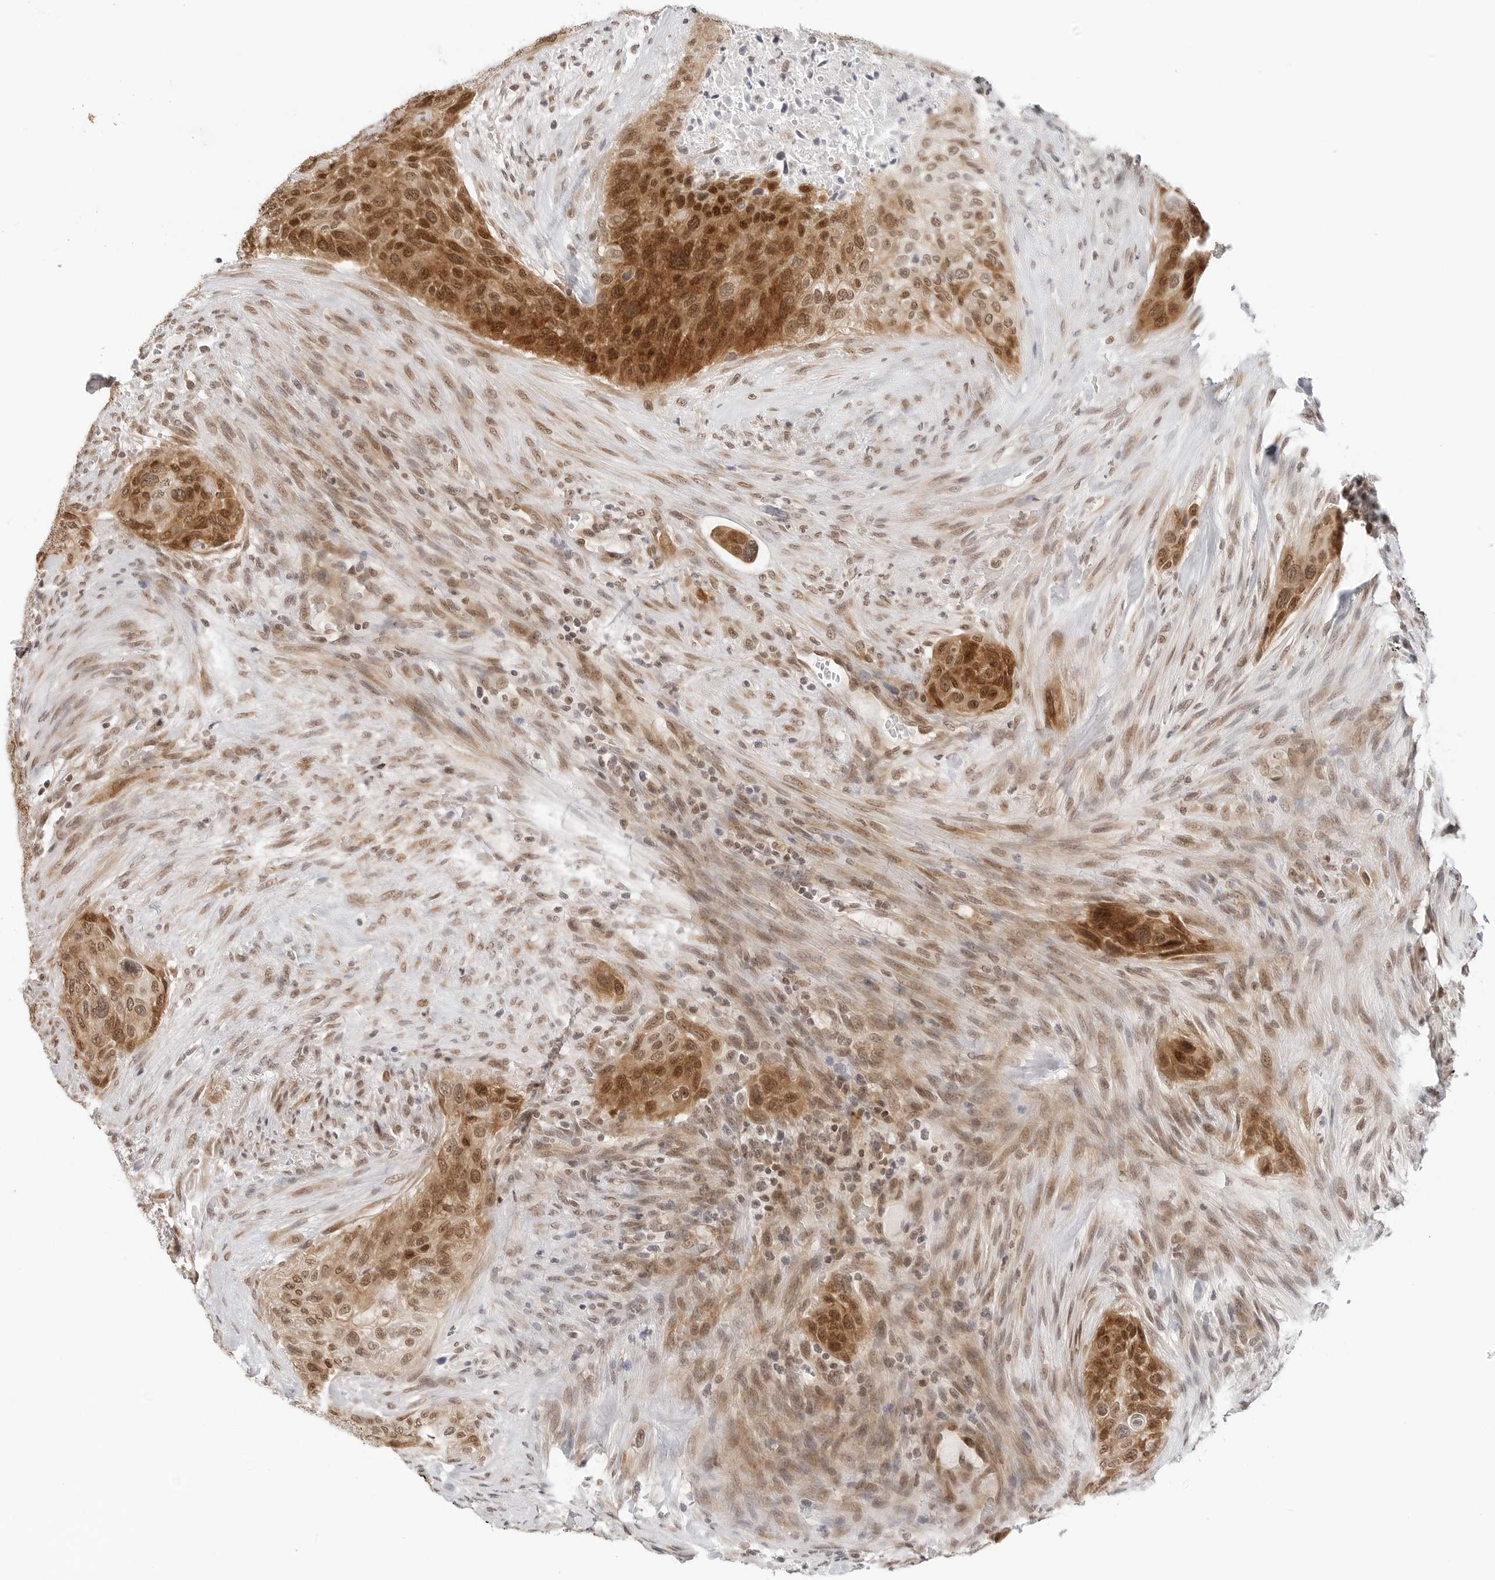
{"staining": {"intensity": "strong", "quantity": ">75%", "location": "cytoplasmic/membranous,nuclear"}, "tissue": "urothelial cancer", "cell_type": "Tumor cells", "image_type": "cancer", "snomed": [{"axis": "morphology", "description": "Urothelial carcinoma, High grade"}, {"axis": "topography", "description": "Urinary bladder"}], "caption": "Human urothelial cancer stained with a brown dye demonstrates strong cytoplasmic/membranous and nuclear positive expression in approximately >75% of tumor cells.", "gene": "METAP1", "patient": {"sex": "male", "age": 35}}